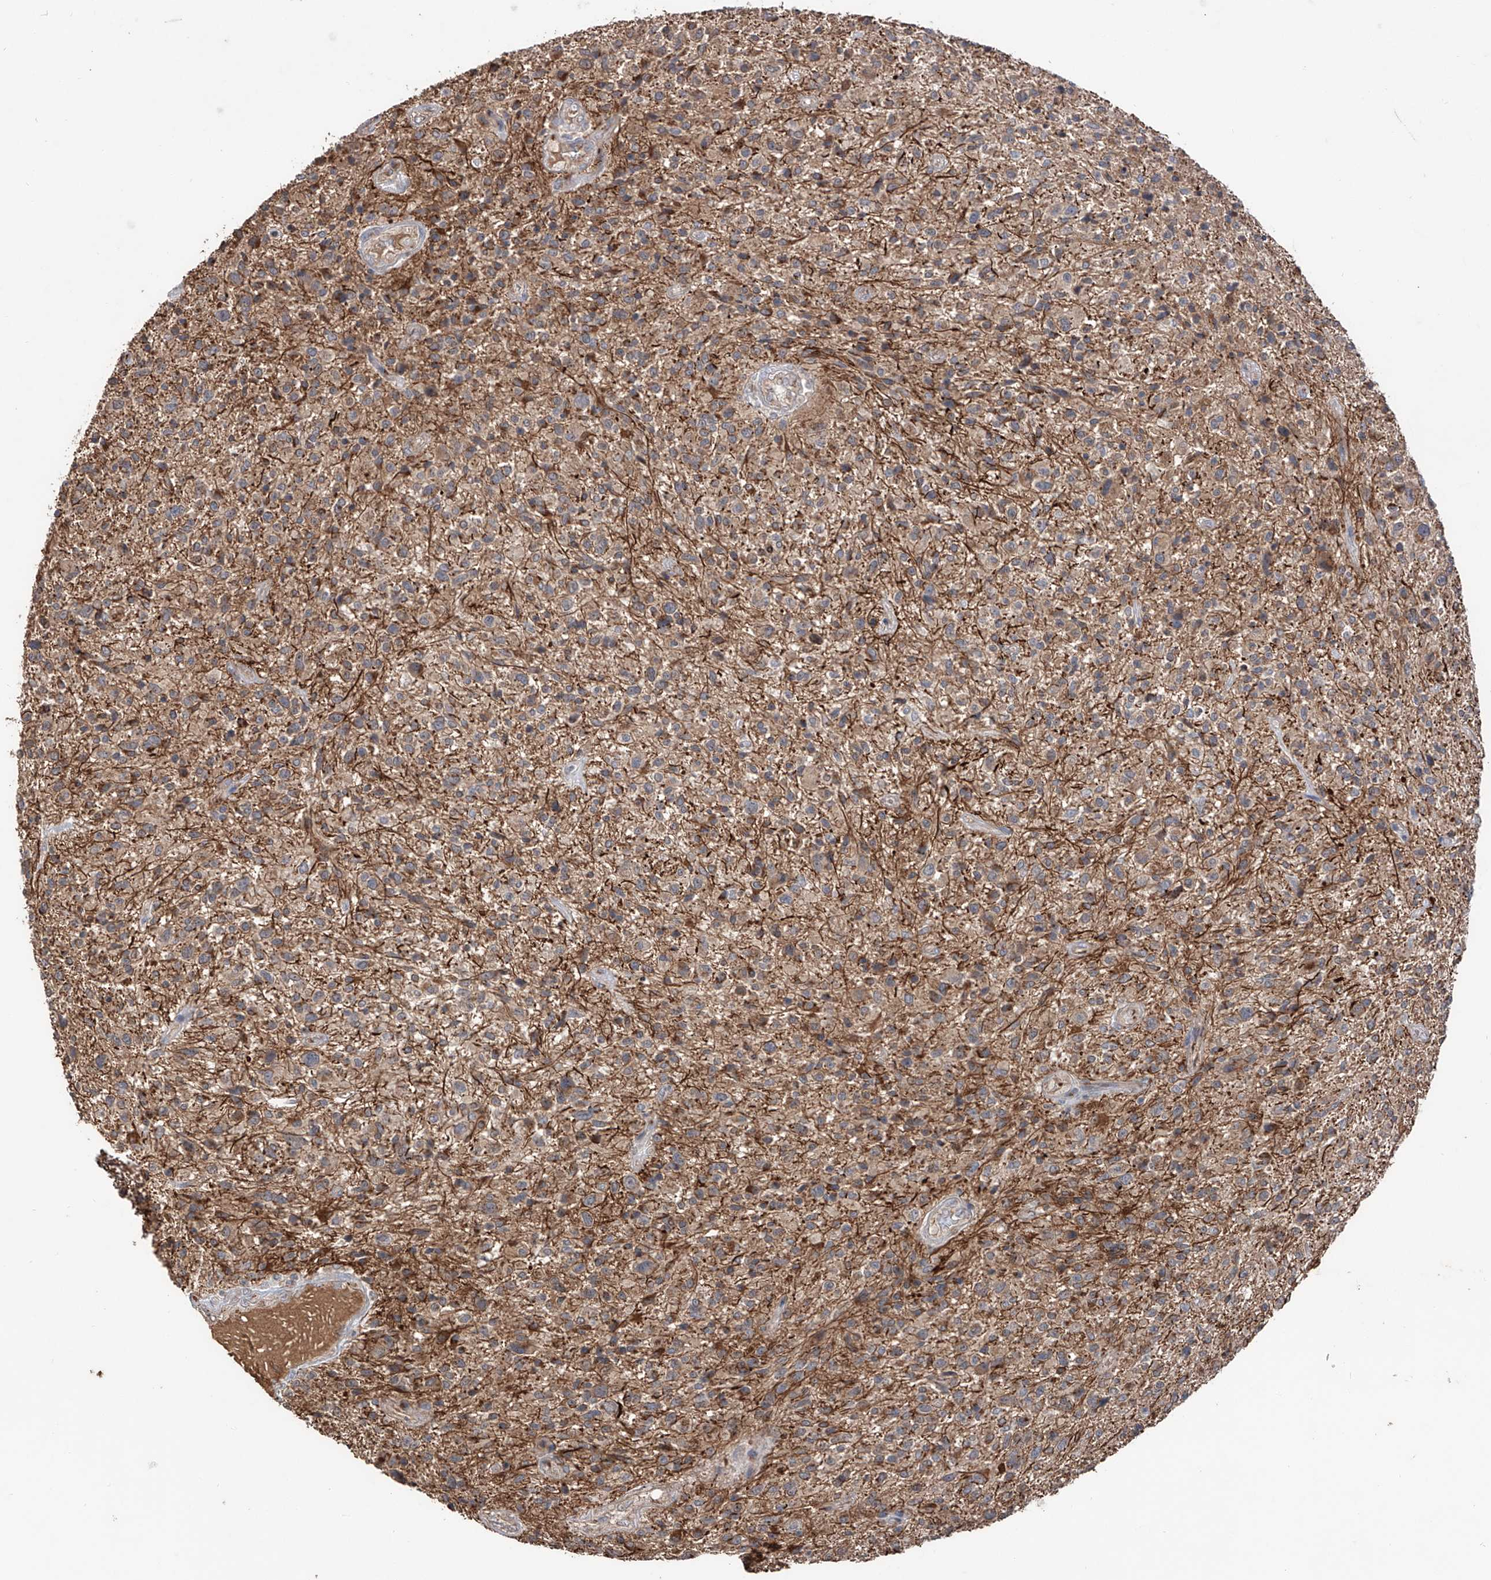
{"staining": {"intensity": "negative", "quantity": "none", "location": "none"}, "tissue": "glioma", "cell_type": "Tumor cells", "image_type": "cancer", "snomed": [{"axis": "morphology", "description": "Glioma, malignant, High grade"}, {"axis": "topography", "description": "Brain"}], "caption": "Immunohistochemistry histopathology image of neoplastic tissue: human glioma stained with DAB shows no significant protein staining in tumor cells.", "gene": "EDN1", "patient": {"sex": "male", "age": 47}}